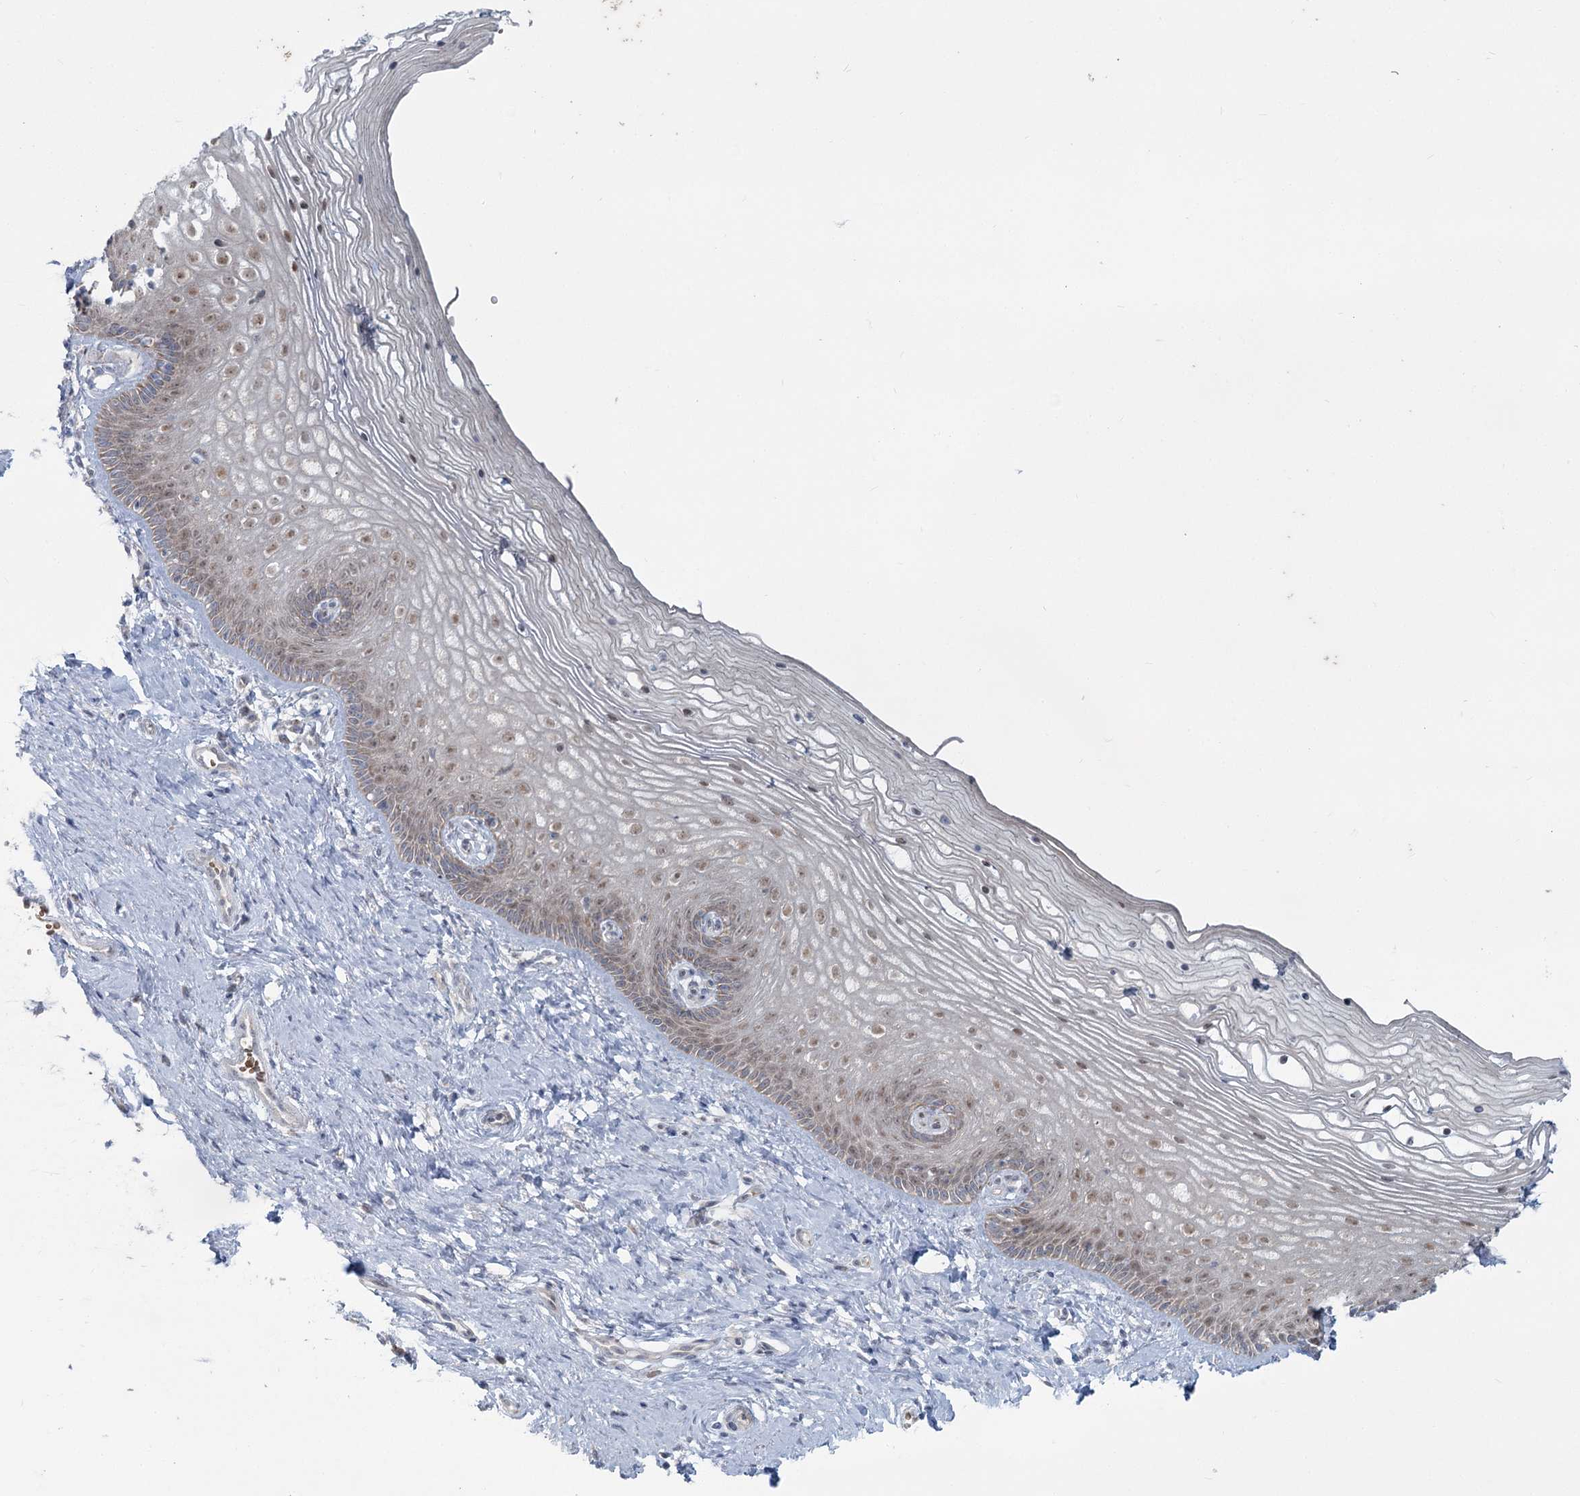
{"staining": {"intensity": "moderate", "quantity": "<25%", "location": "cytoplasmic/membranous,nuclear"}, "tissue": "vagina", "cell_type": "Squamous epithelial cells", "image_type": "normal", "snomed": [{"axis": "morphology", "description": "Normal tissue, NOS"}, {"axis": "topography", "description": "Vagina"}], "caption": "Brown immunohistochemical staining in benign vagina shows moderate cytoplasmic/membranous,nuclear staining in about <25% of squamous epithelial cells.", "gene": "MTG1", "patient": {"sex": "female", "age": 46}}